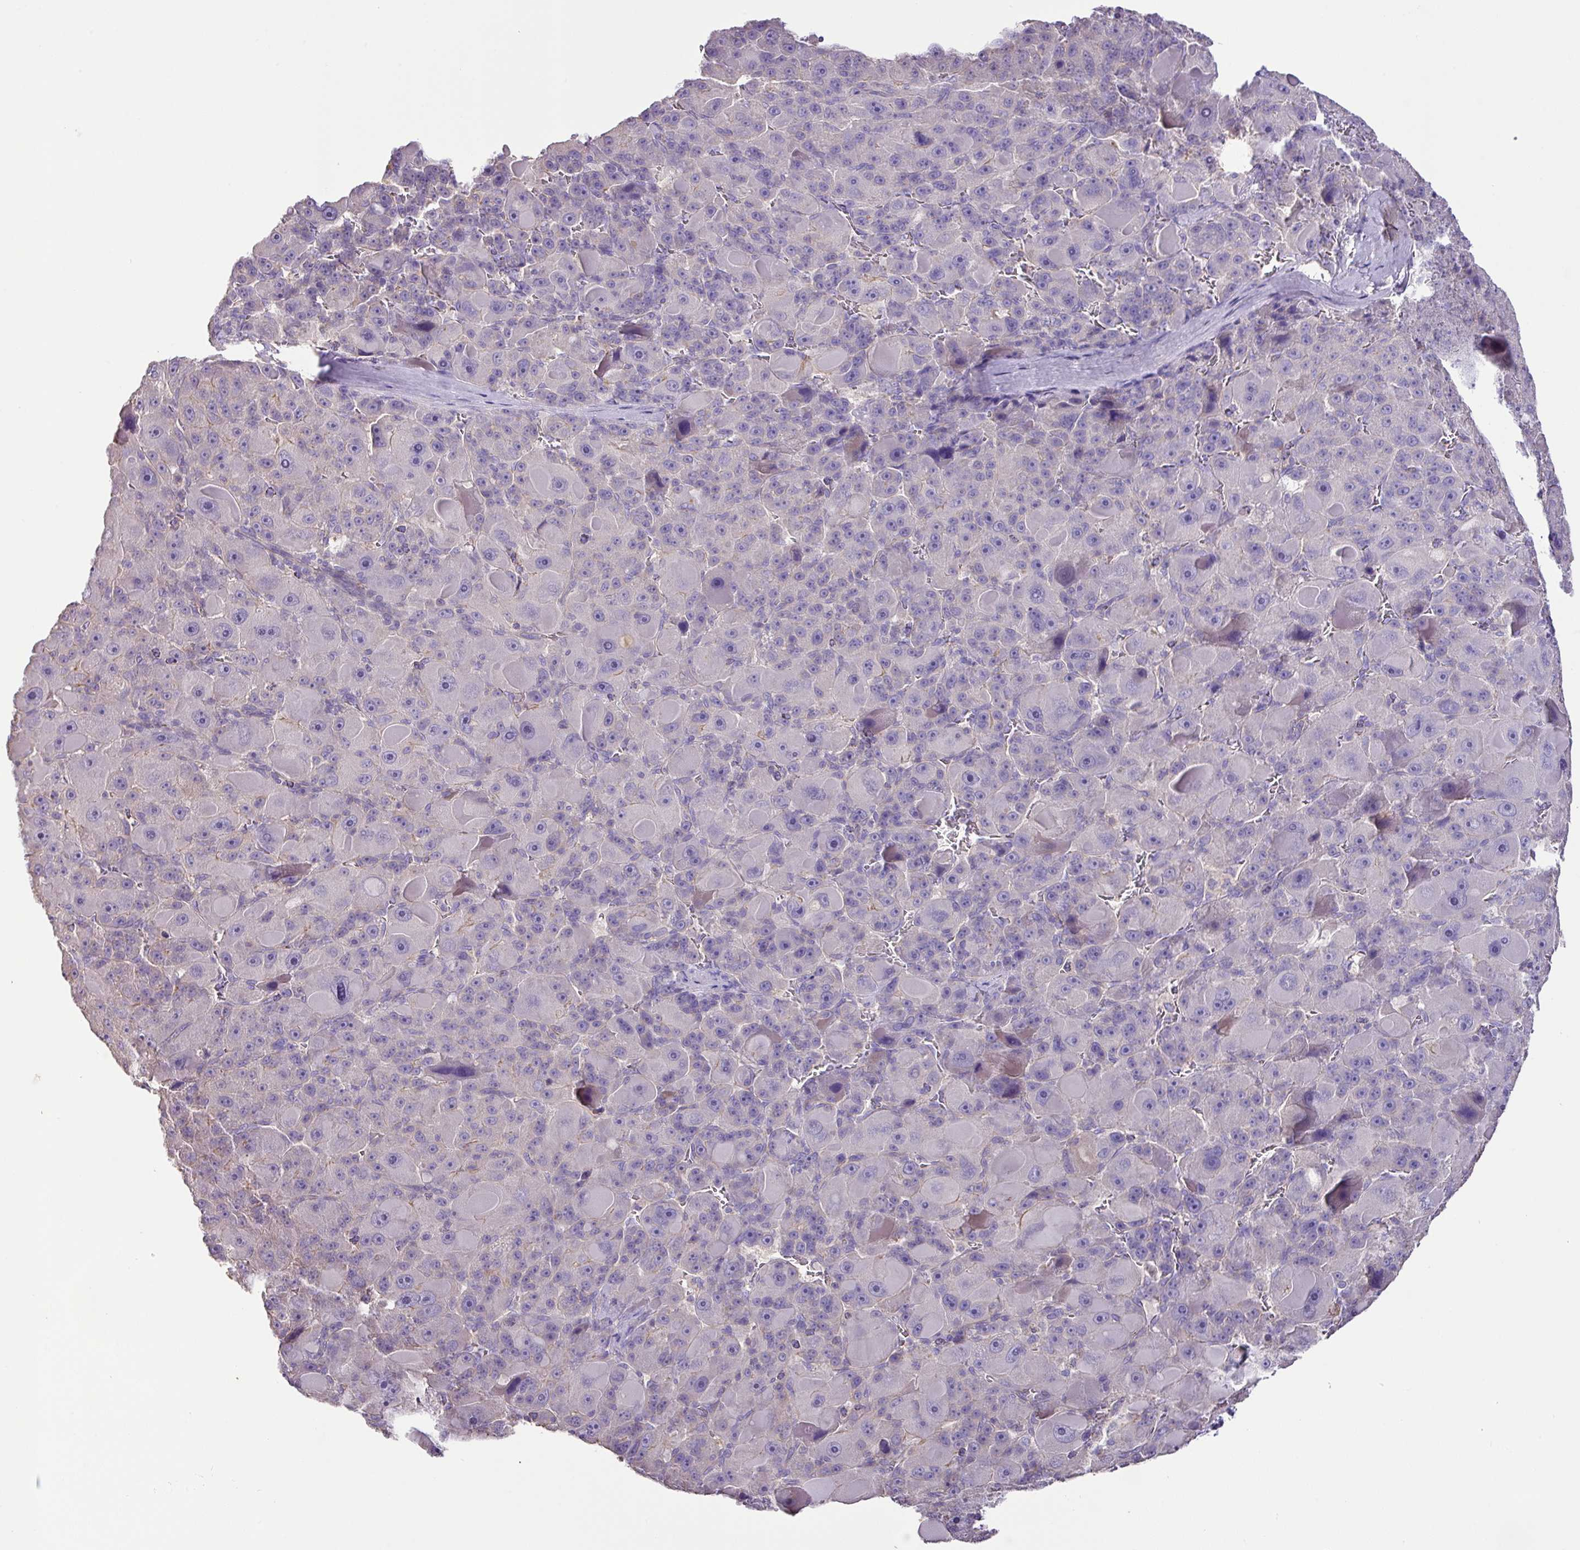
{"staining": {"intensity": "negative", "quantity": "none", "location": "none"}, "tissue": "liver cancer", "cell_type": "Tumor cells", "image_type": "cancer", "snomed": [{"axis": "morphology", "description": "Carcinoma, Hepatocellular, NOS"}, {"axis": "topography", "description": "Liver"}], "caption": "Human liver cancer (hepatocellular carcinoma) stained for a protein using immunohistochemistry exhibits no positivity in tumor cells.", "gene": "AGR3", "patient": {"sex": "male", "age": 76}}